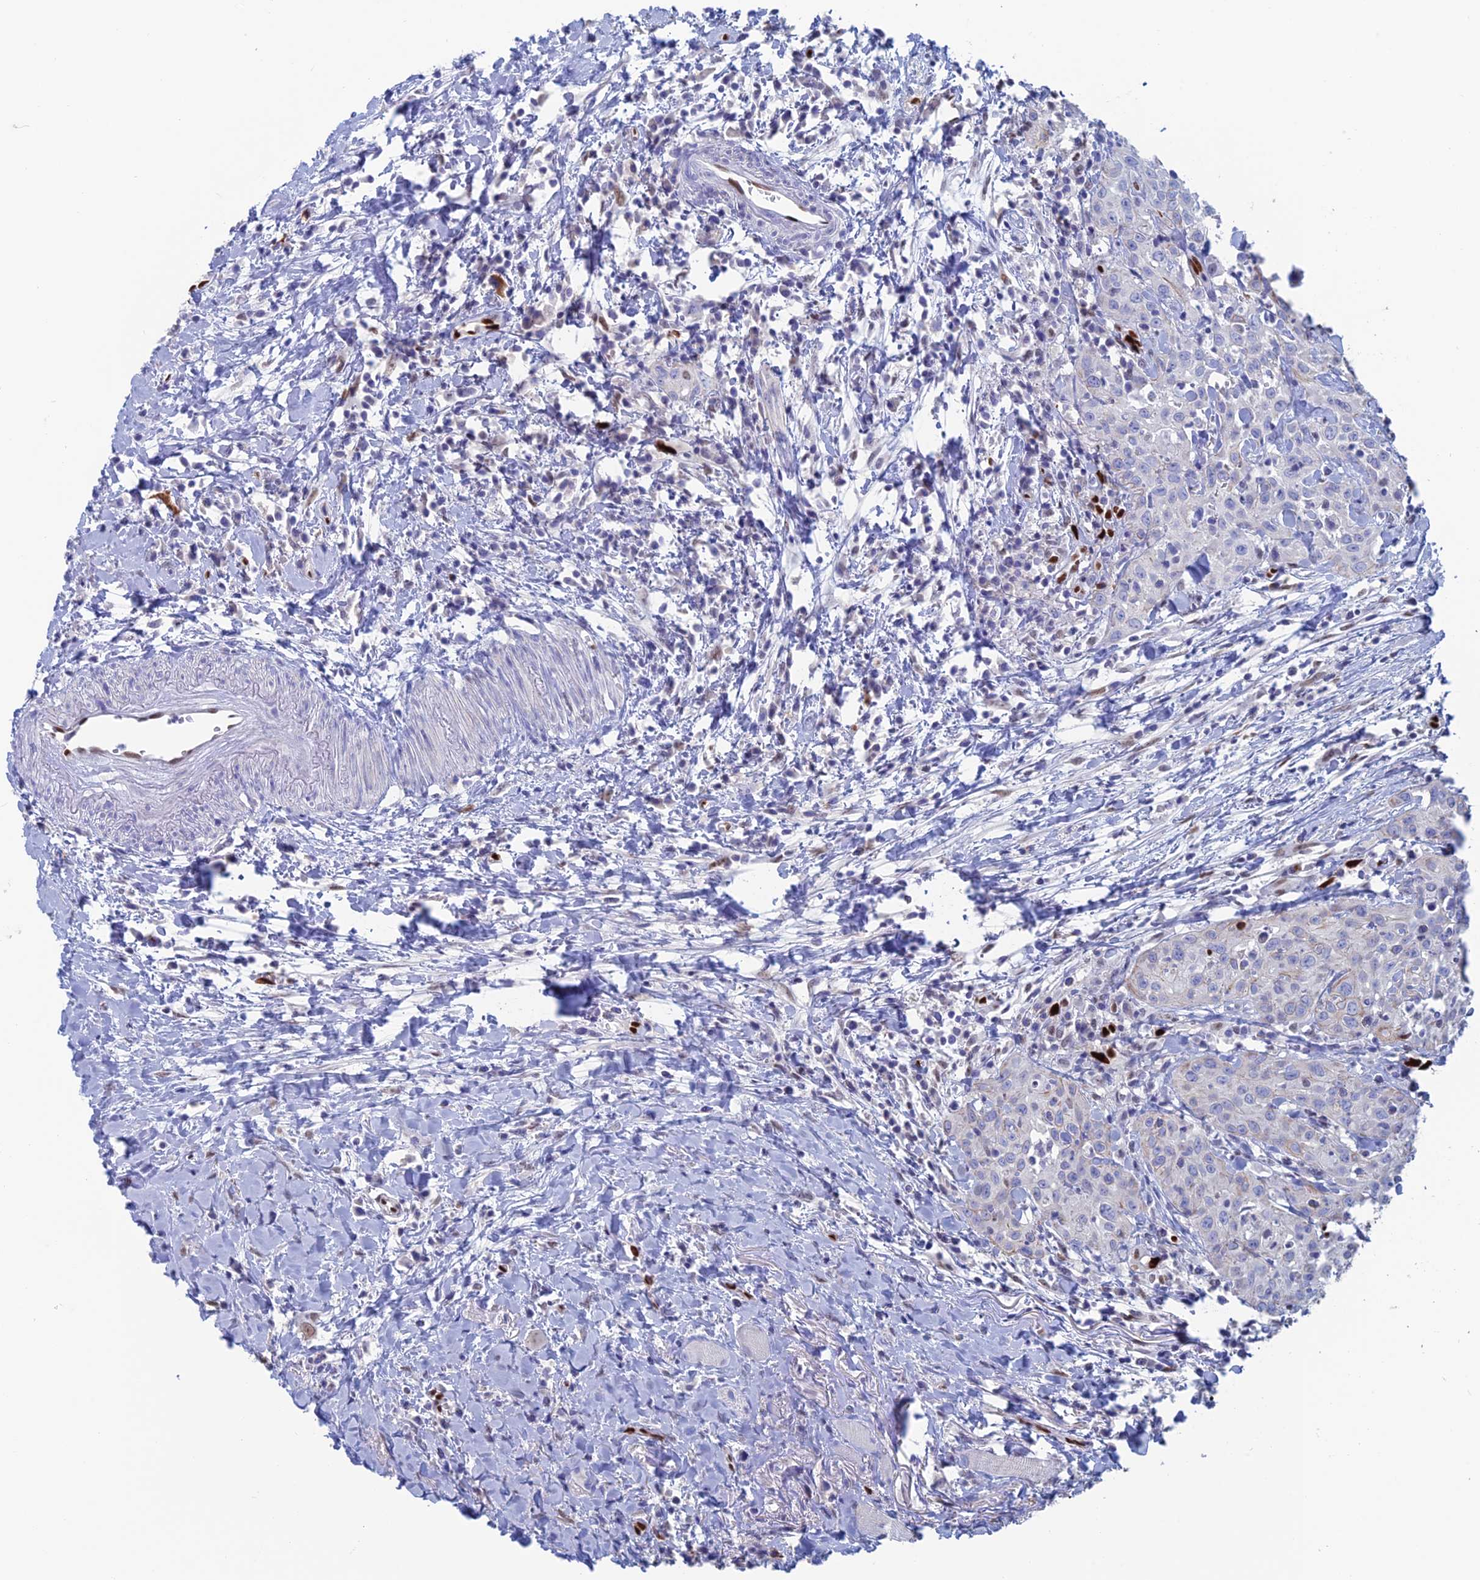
{"staining": {"intensity": "strong", "quantity": "<25%", "location": "cytoplasmic/membranous"}, "tissue": "head and neck cancer", "cell_type": "Tumor cells", "image_type": "cancer", "snomed": [{"axis": "morphology", "description": "Squamous cell carcinoma, NOS"}, {"axis": "topography", "description": "Head-Neck"}], "caption": "DAB (3,3'-diaminobenzidine) immunohistochemical staining of human head and neck cancer demonstrates strong cytoplasmic/membranous protein expression in about <25% of tumor cells.", "gene": "NOL4L", "patient": {"sex": "female", "age": 70}}